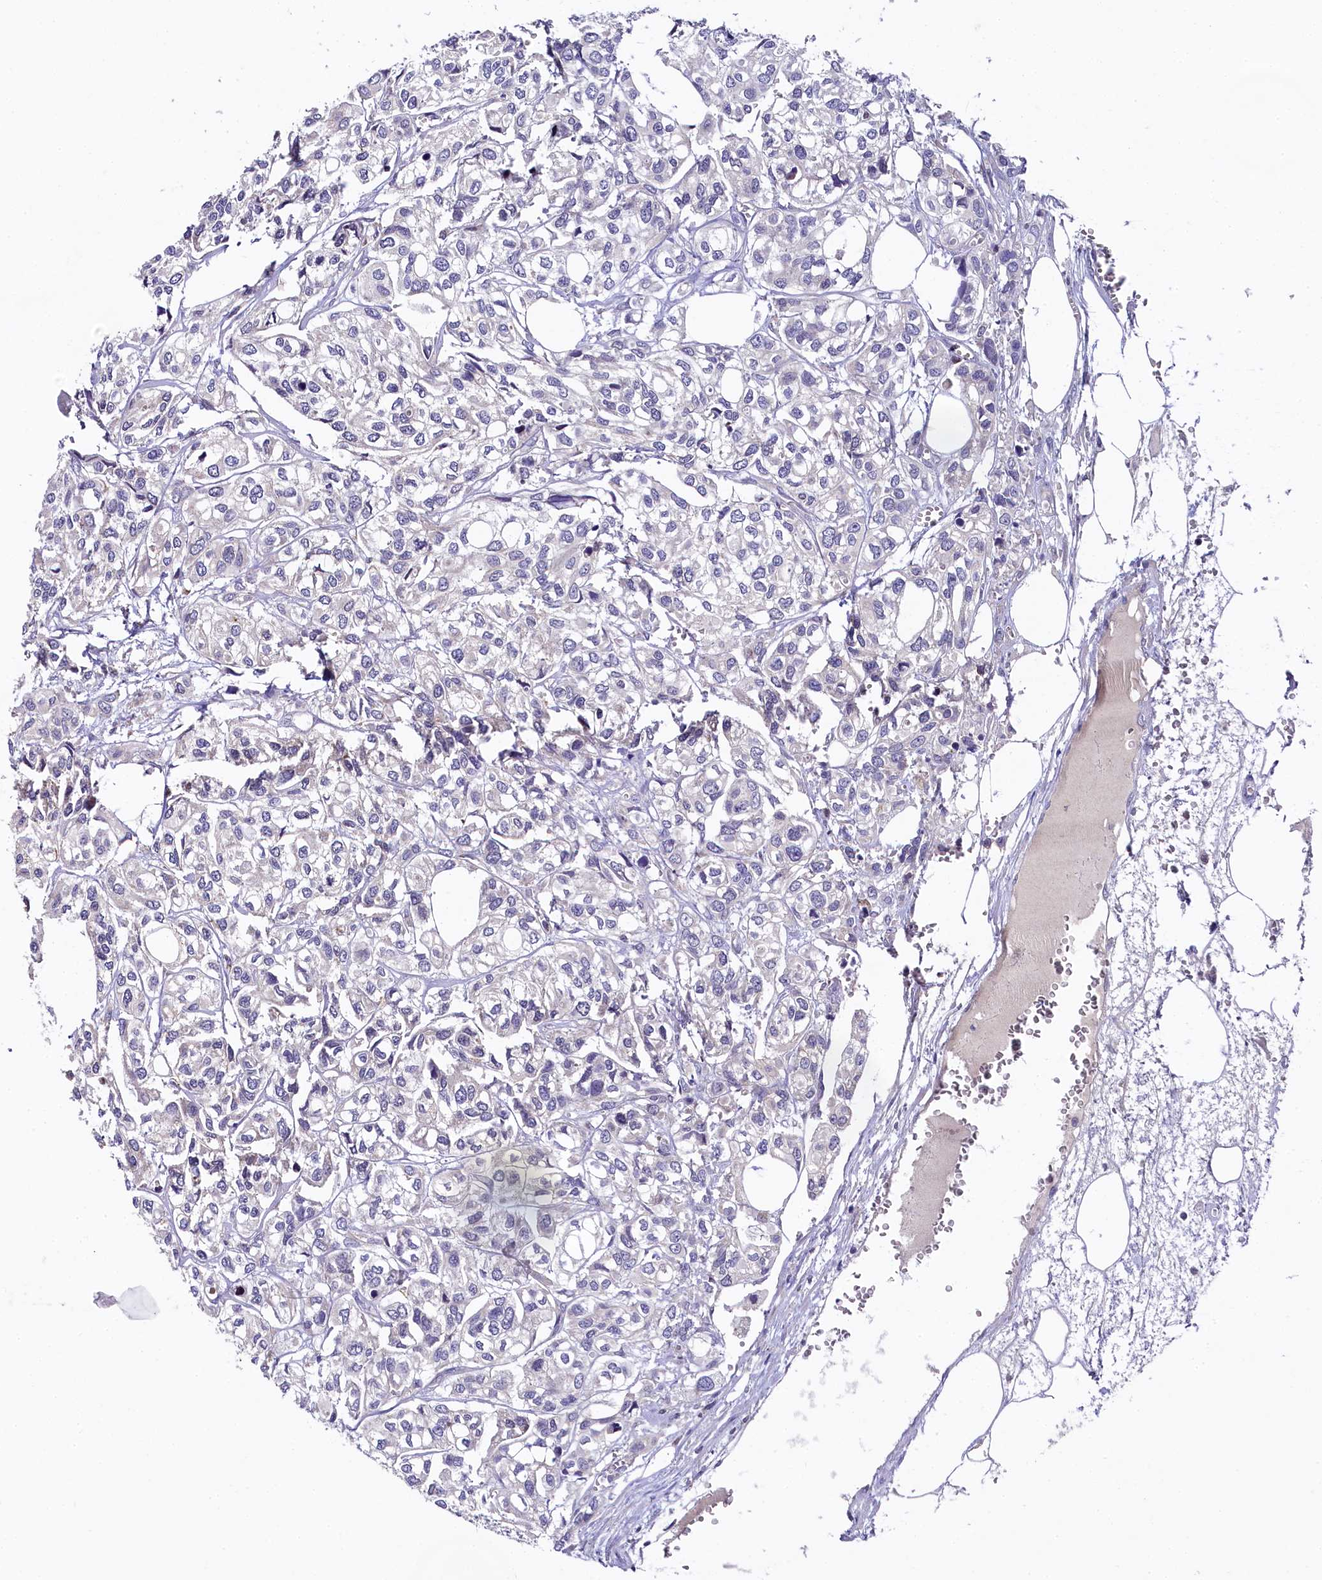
{"staining": {"intensity": "negative", "quantity": "none", "location": "none"}, "tissue": "urothelial cancer", "cell_type": "Tumor cells", "image_type": "cancer", "snomed": [{"axis": "morphology", "description": "Urothelial carcinoma, High grade"}, {"axis": "topography", "description": "Urinary bladder"}], "caption": "A histopathology image of high-grade urothelial carcinoma stained for a protein shows no brown staining in tumor cells.", "gene": "SPINK9", "patient": {"sex": "male", "age": 67}}